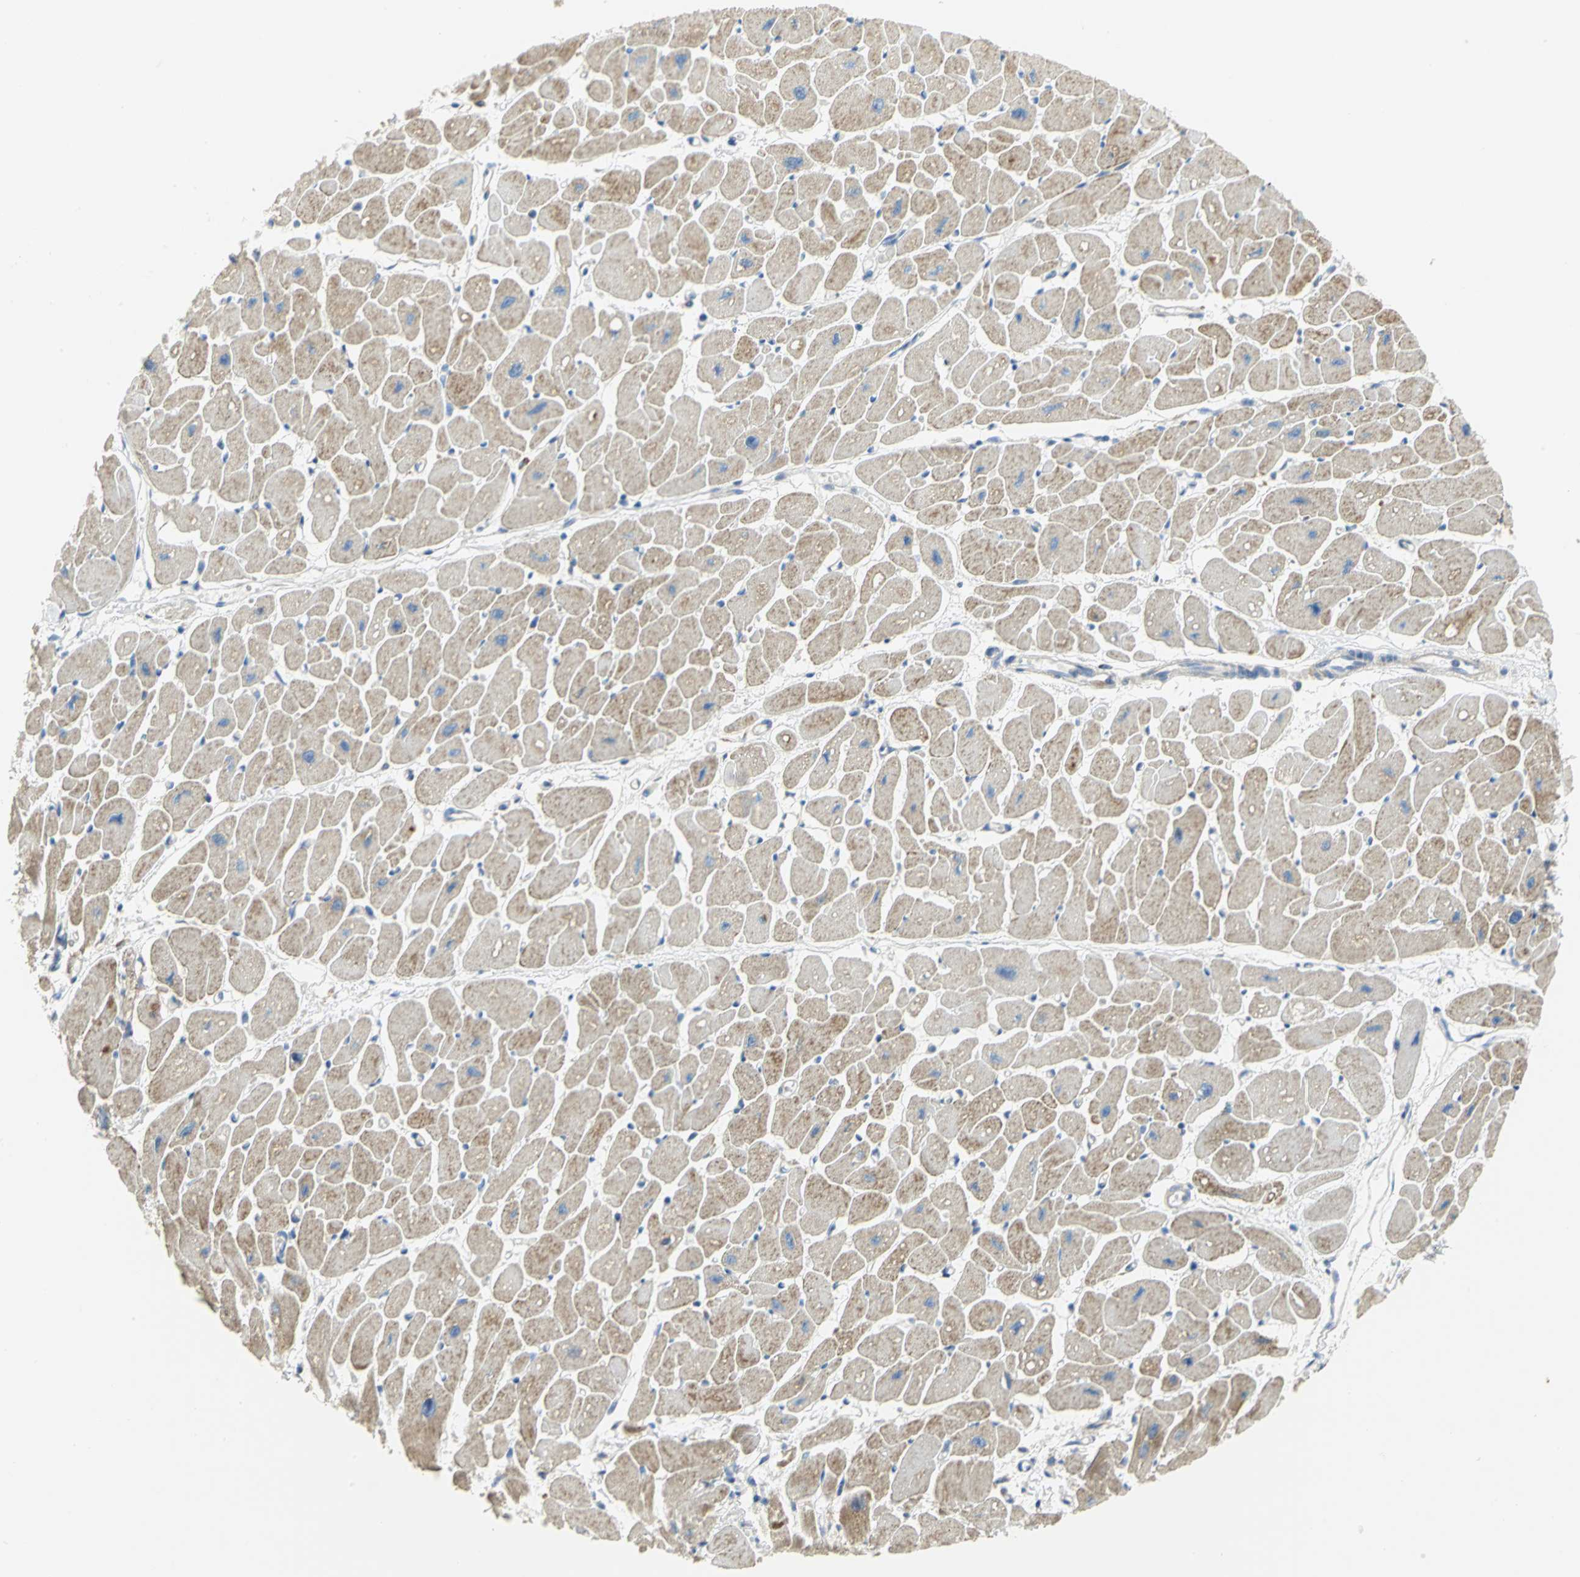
{"staining": {"intensity": "moderate", "quantity": "25%-75%", "location": "cytoplasmic/membranous"}, "tissue": "heart muscle", "cell_type": "Cardiomyocytes", "image_type": "normal", "snomed": [{"axis": "morphology", "description": "Normal tissue, NOS"}, {"axis": "topography", "description": "Heart"}], "caption": "Immunohistochemical staining of unremarkable human heart muscle exhibits medium levels of moderate cytoplasmic/membranous positivity in approximately 25%-75% of cardiomyocytes. The staining was performed using DAB, with brown indicating positive protein expression. Nuclei are stained blue with hematoxylin.", "gene": "TULP4", "patient": {"sex": "female", "age": 54}}